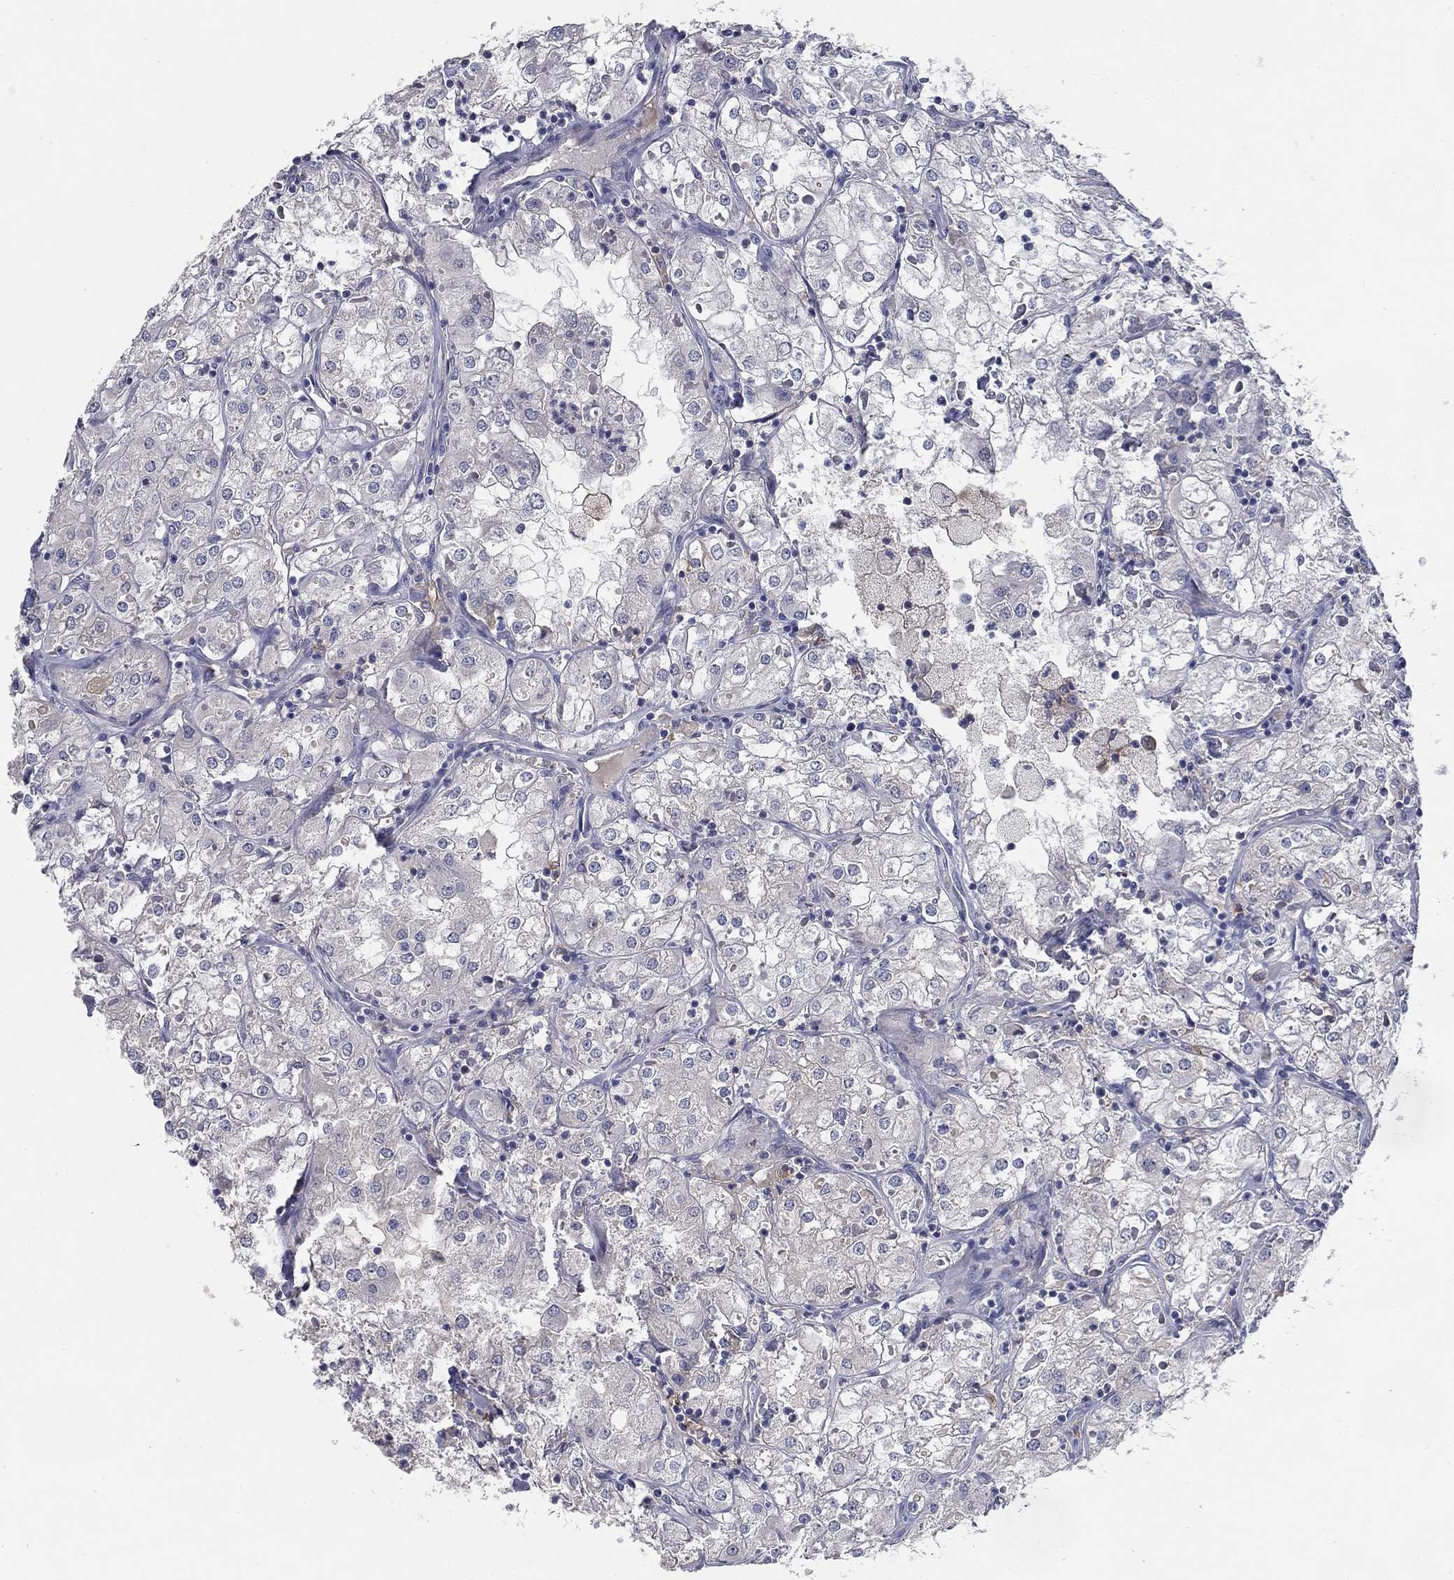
{"staining": {"intensity": "negative", "quantity": "none", "location": "none"}, "tissue": "renal cancer", "cell_type": "Tumor cells", "image_type": "cancer", "snomed": [{"axis": "morphology", "description": "Adenocarcinoma, NOS"}, {"axis": "topography", "description": "Kidney"}], "caption": "The histopathology image exhibits no staining of tumor cells in renal cancer.", "gene": "CD274", "patient": {"sex": "male", "age": 77}}